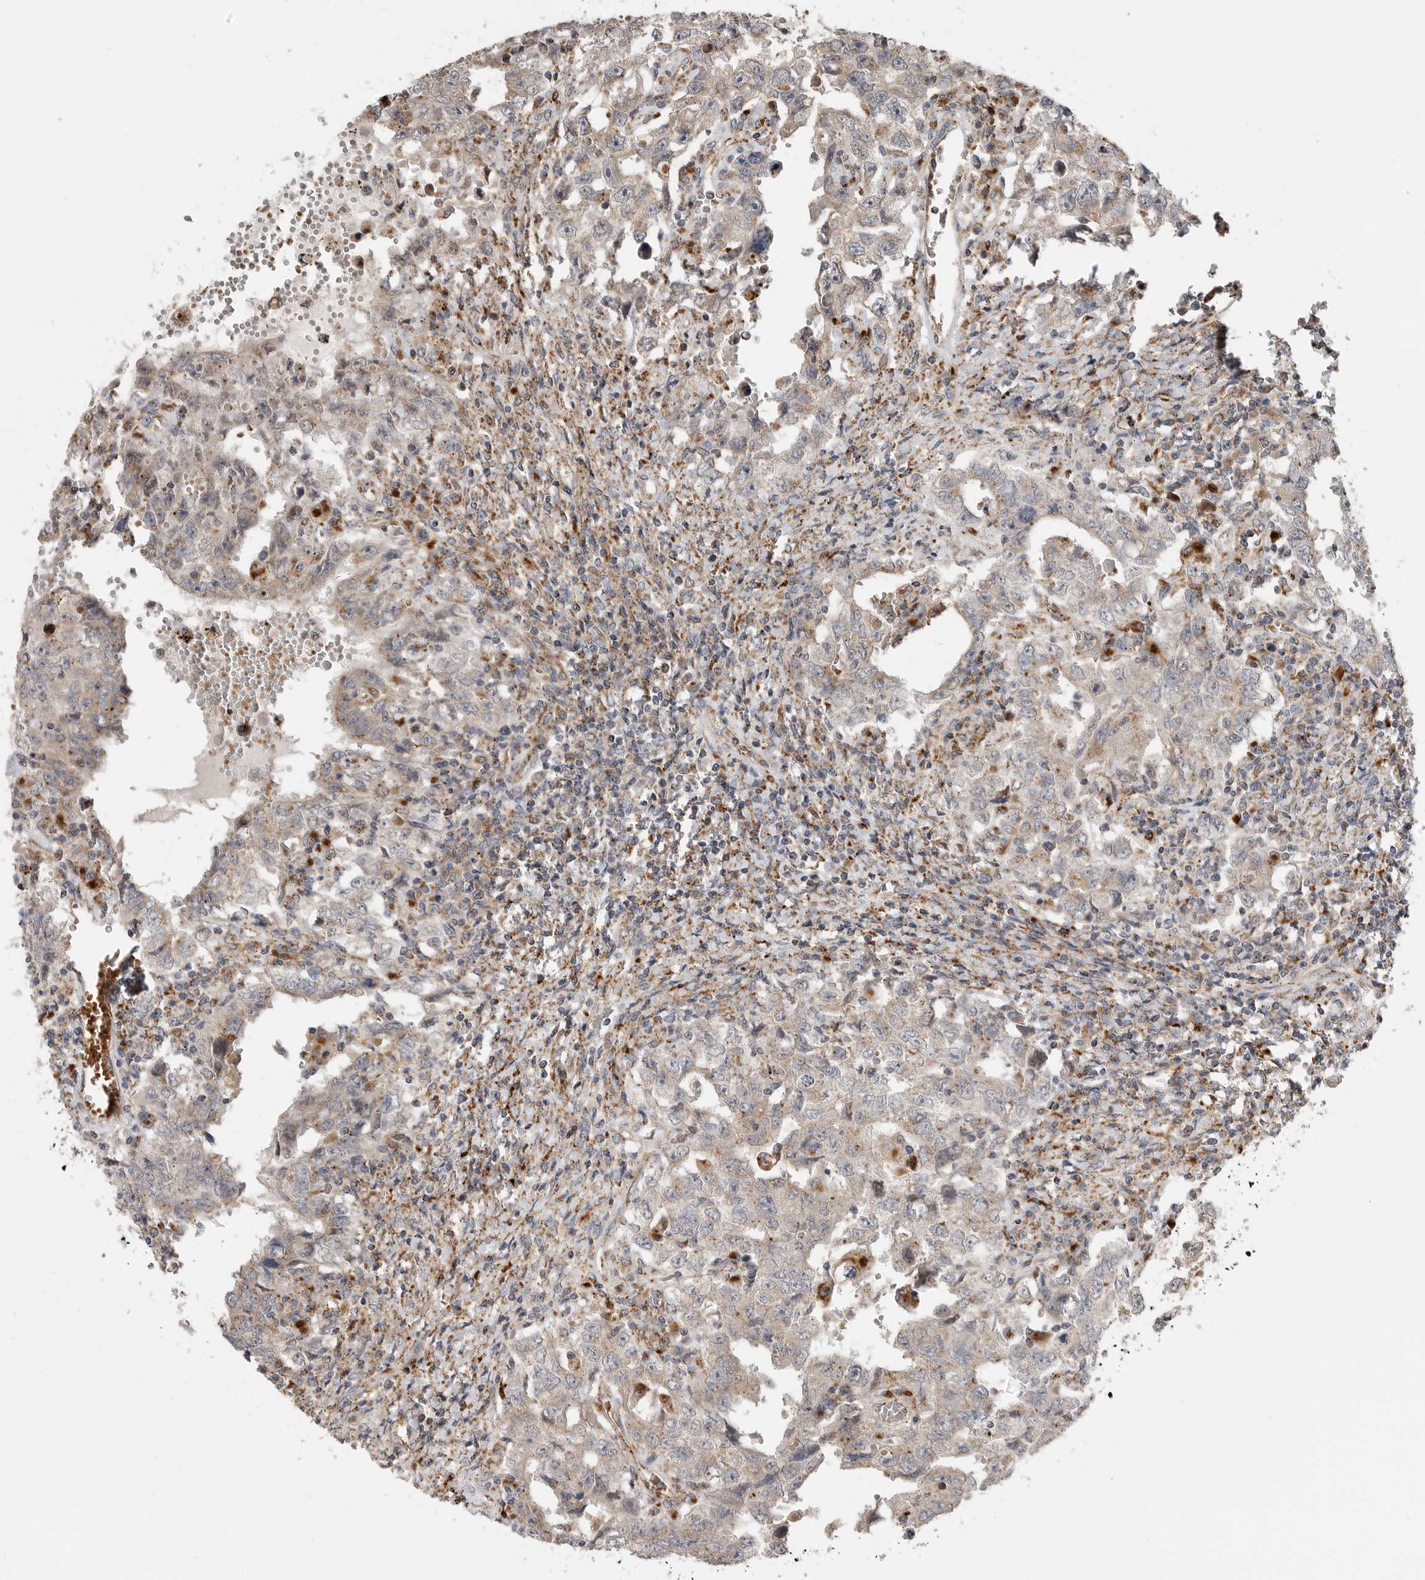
{"staining": {"intensity": "weak", "quantity": "25%-75%", "location": "cytoplasmic/membranous"}, "tissue": "testis cancer", "cell_type": "Tumor cells", "image_type": "cancer", "snomed": [{"axis": "morphology", "description": "Carcinoma, Embryonal, NOS"}, {"axis": "topography", "description": "Testis"}], "caption": "Immunohistochemical staining of human testis cancer (embryonal carcinoma) exhibits weak cytoplasmic/membranous protein expression in approximately 25%-75% of tumor cells.", "gene": "GALNS", "patient": {"sex": "male", "age": 26}}